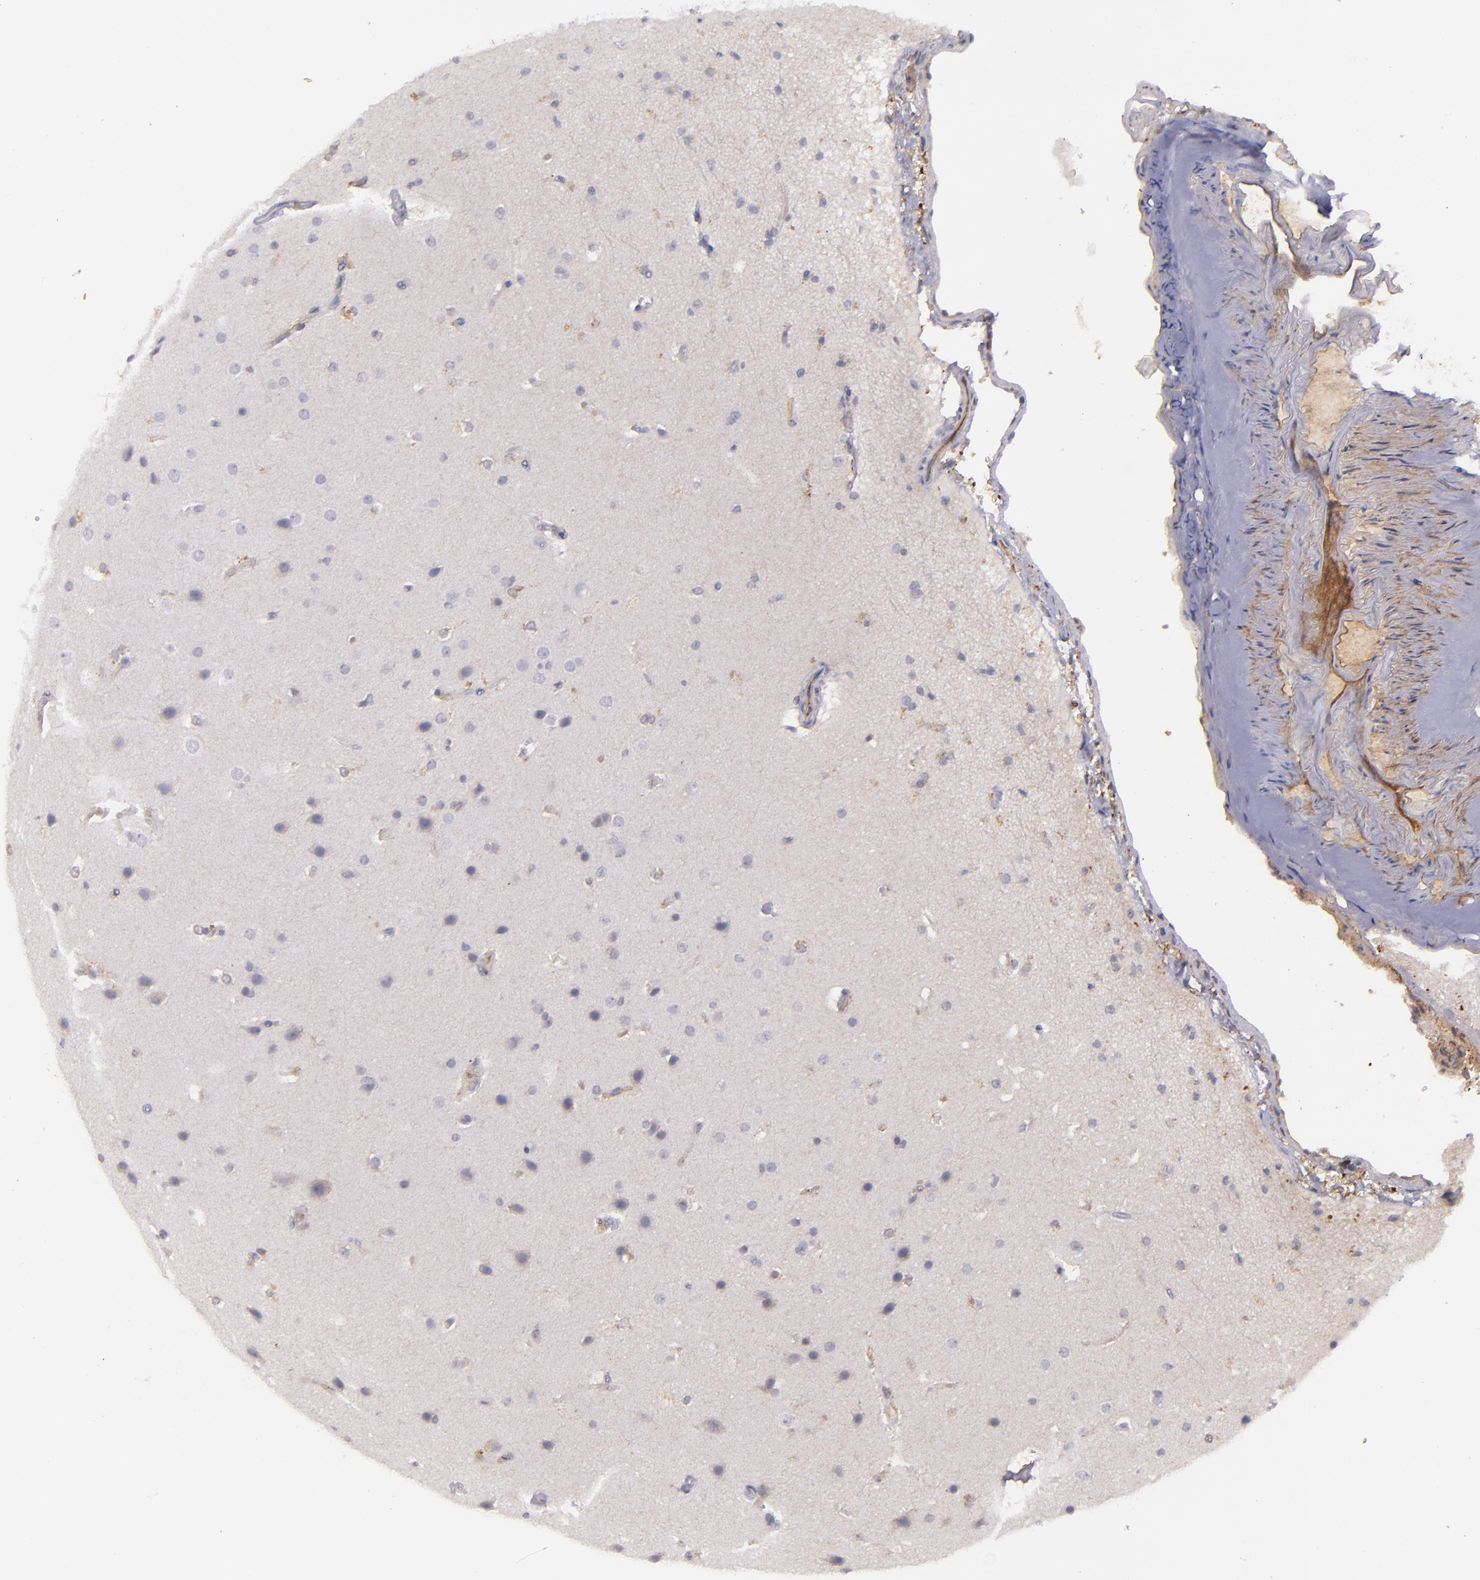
{"staining": {"intensity": "negative", "quantity": "none", "location": "none"}, "tissue": "glioma", "cell_type": "Tumor cells", "image_type": "cancer", "snomed": [{"axis": "morphology", "description": "Glioma, malignant, Low grade"}, {"axis": "topography", "description": "Cerebral cortex"}], "caption": "Tumor cells show no significant protein expression in malignant low-grade glioma. (DAB (3,3'-diaminobenzidine) IHC visualized using brightfield microscopy, high magnification).", "gene": "ACE", "patient": {"sex": "female", "age": 47}}